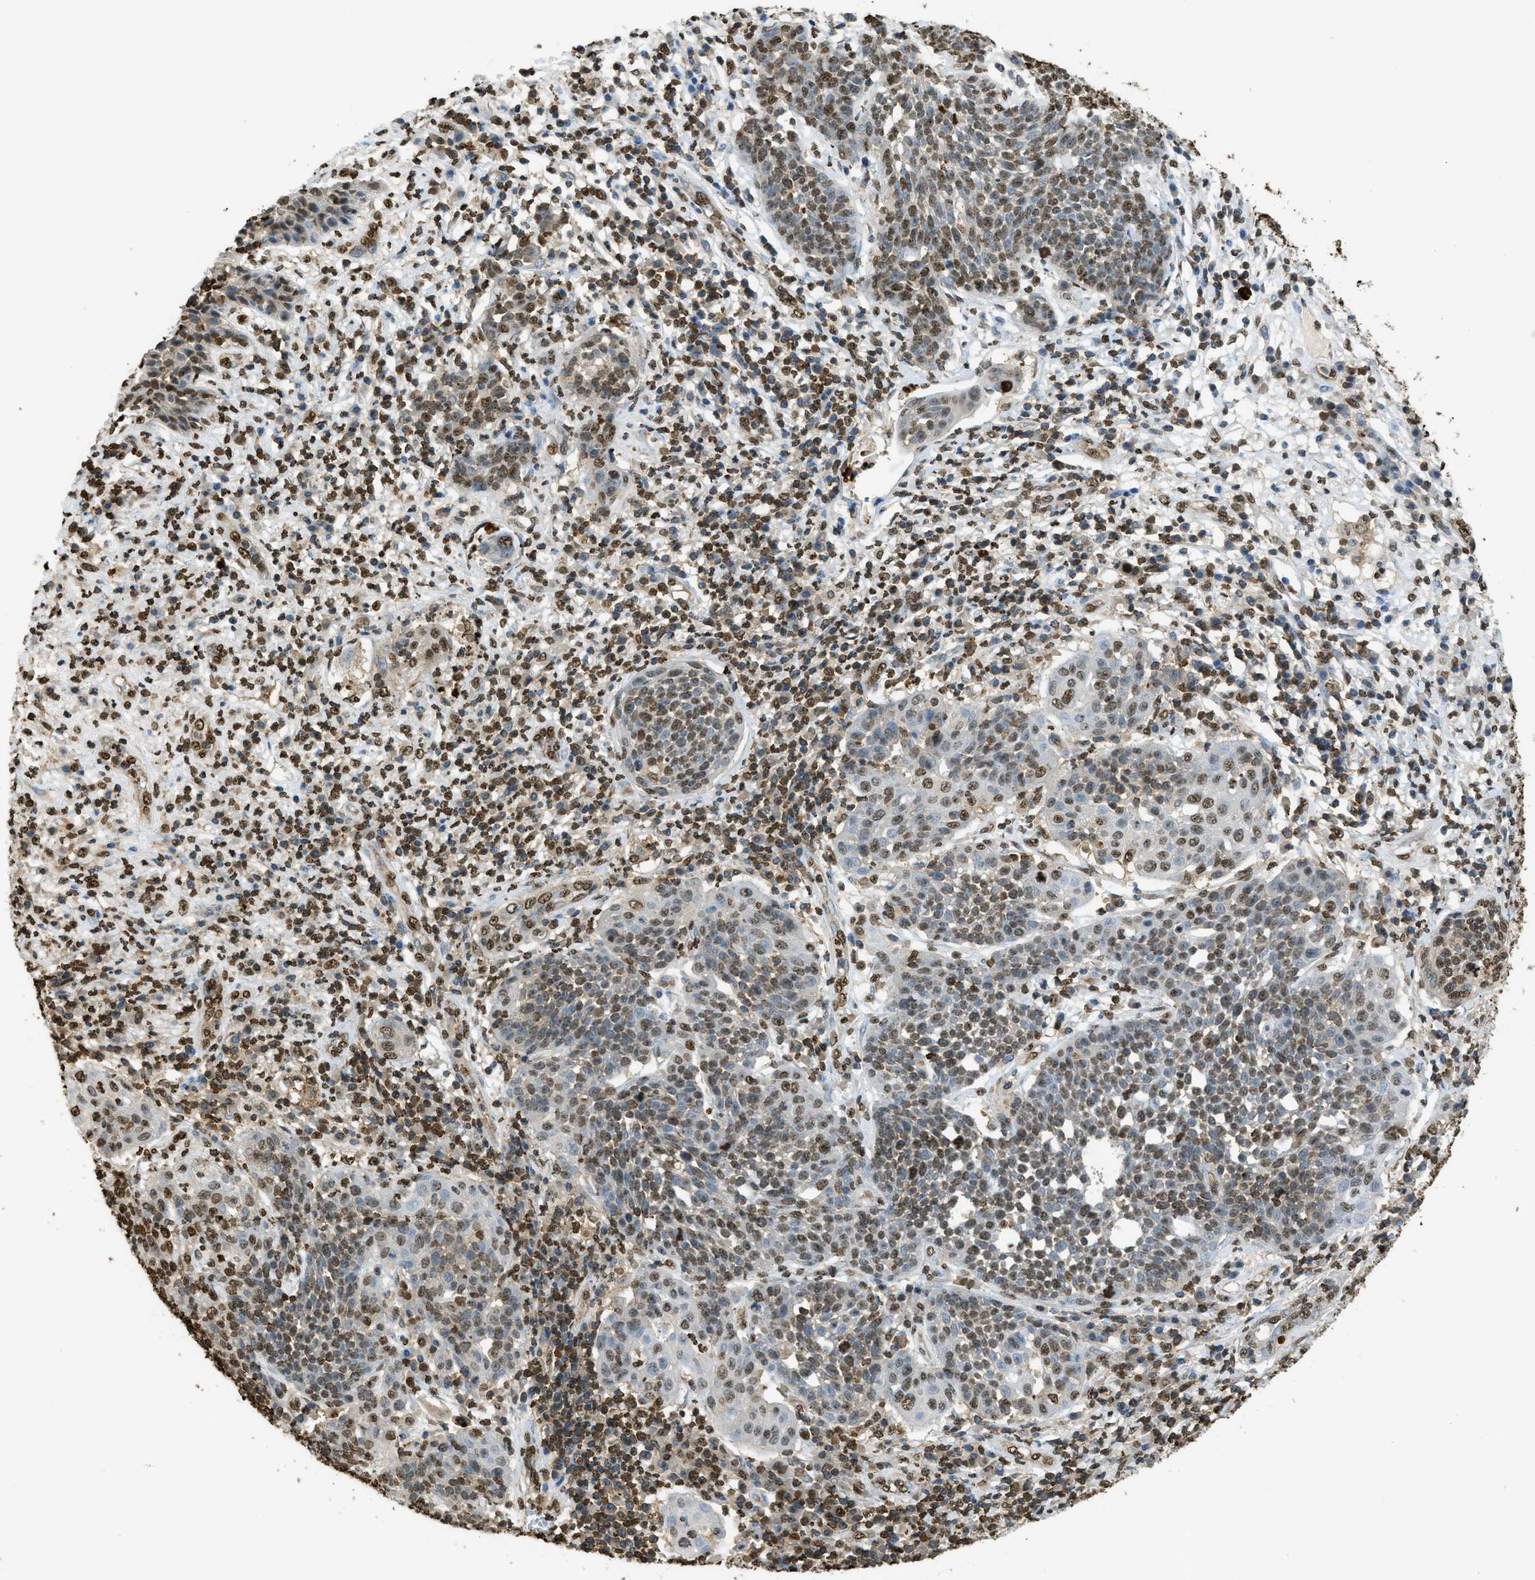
{"staining": {"intensity": "moderate", "quantity": "25%-75%", "location": "nuclear"}, "tissue": "cervical cancer", "cell_type": "Tumor cells", "image_type": "cancer", "snomed": [{"axis": "morphology", "description": "Squamous cell carcinoma, NOS"}, {"axis": "topography", "description": "Cervix"}], "caption": "This image shows IHC staining of human cervical cancer (squamous cell carcinoma), with medium moderate nuclear positivity in approximately 25%-75% of tumor cells.", "gene": "NR5A2", "patient": {"sex": "female", "age": 34}}